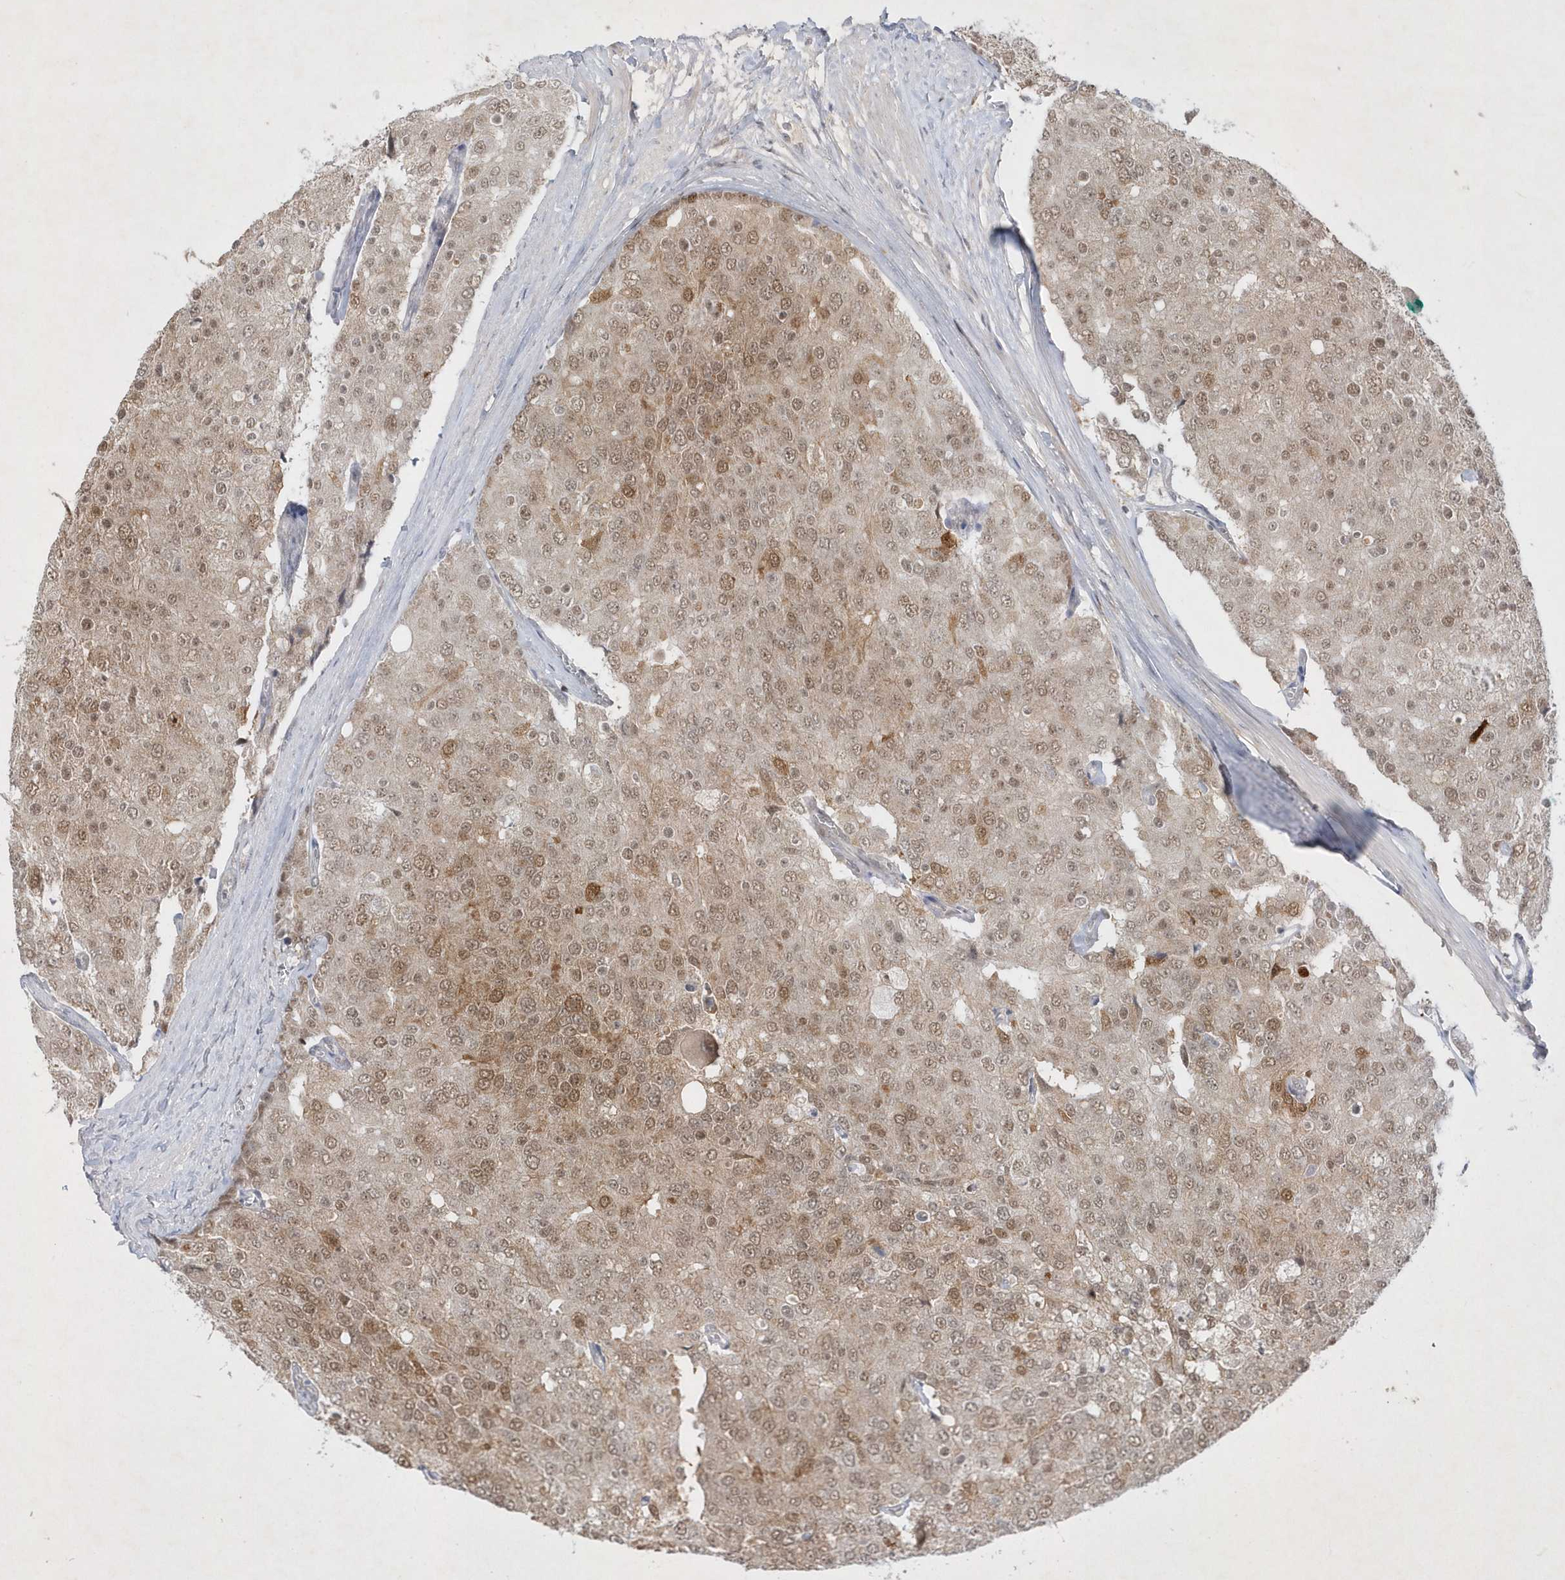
{"staining": {"intensity": "moderate", "quantity": ">75%", "location": "cytoplasmic/membranous,nuclear"}, "tissue": "prostate cancer", "cell_type": "Tumor cells", "image_type": "cancer", "snomed": [{"axis": "morphology", "description": "Adenocarcinoma, High grade"}, {"axis": "topography", "description": "Prostate"}], "caption": "There is medium levels of moderate cytoplasmic/membranous and nuclear staining in tumor cells of high-grade adenocarcinoma (prostate), as demonstrated by immunohistochemical staining (brown color).", "gene": "CPSF3", "patient": {"sex": "male", "age": 50}}